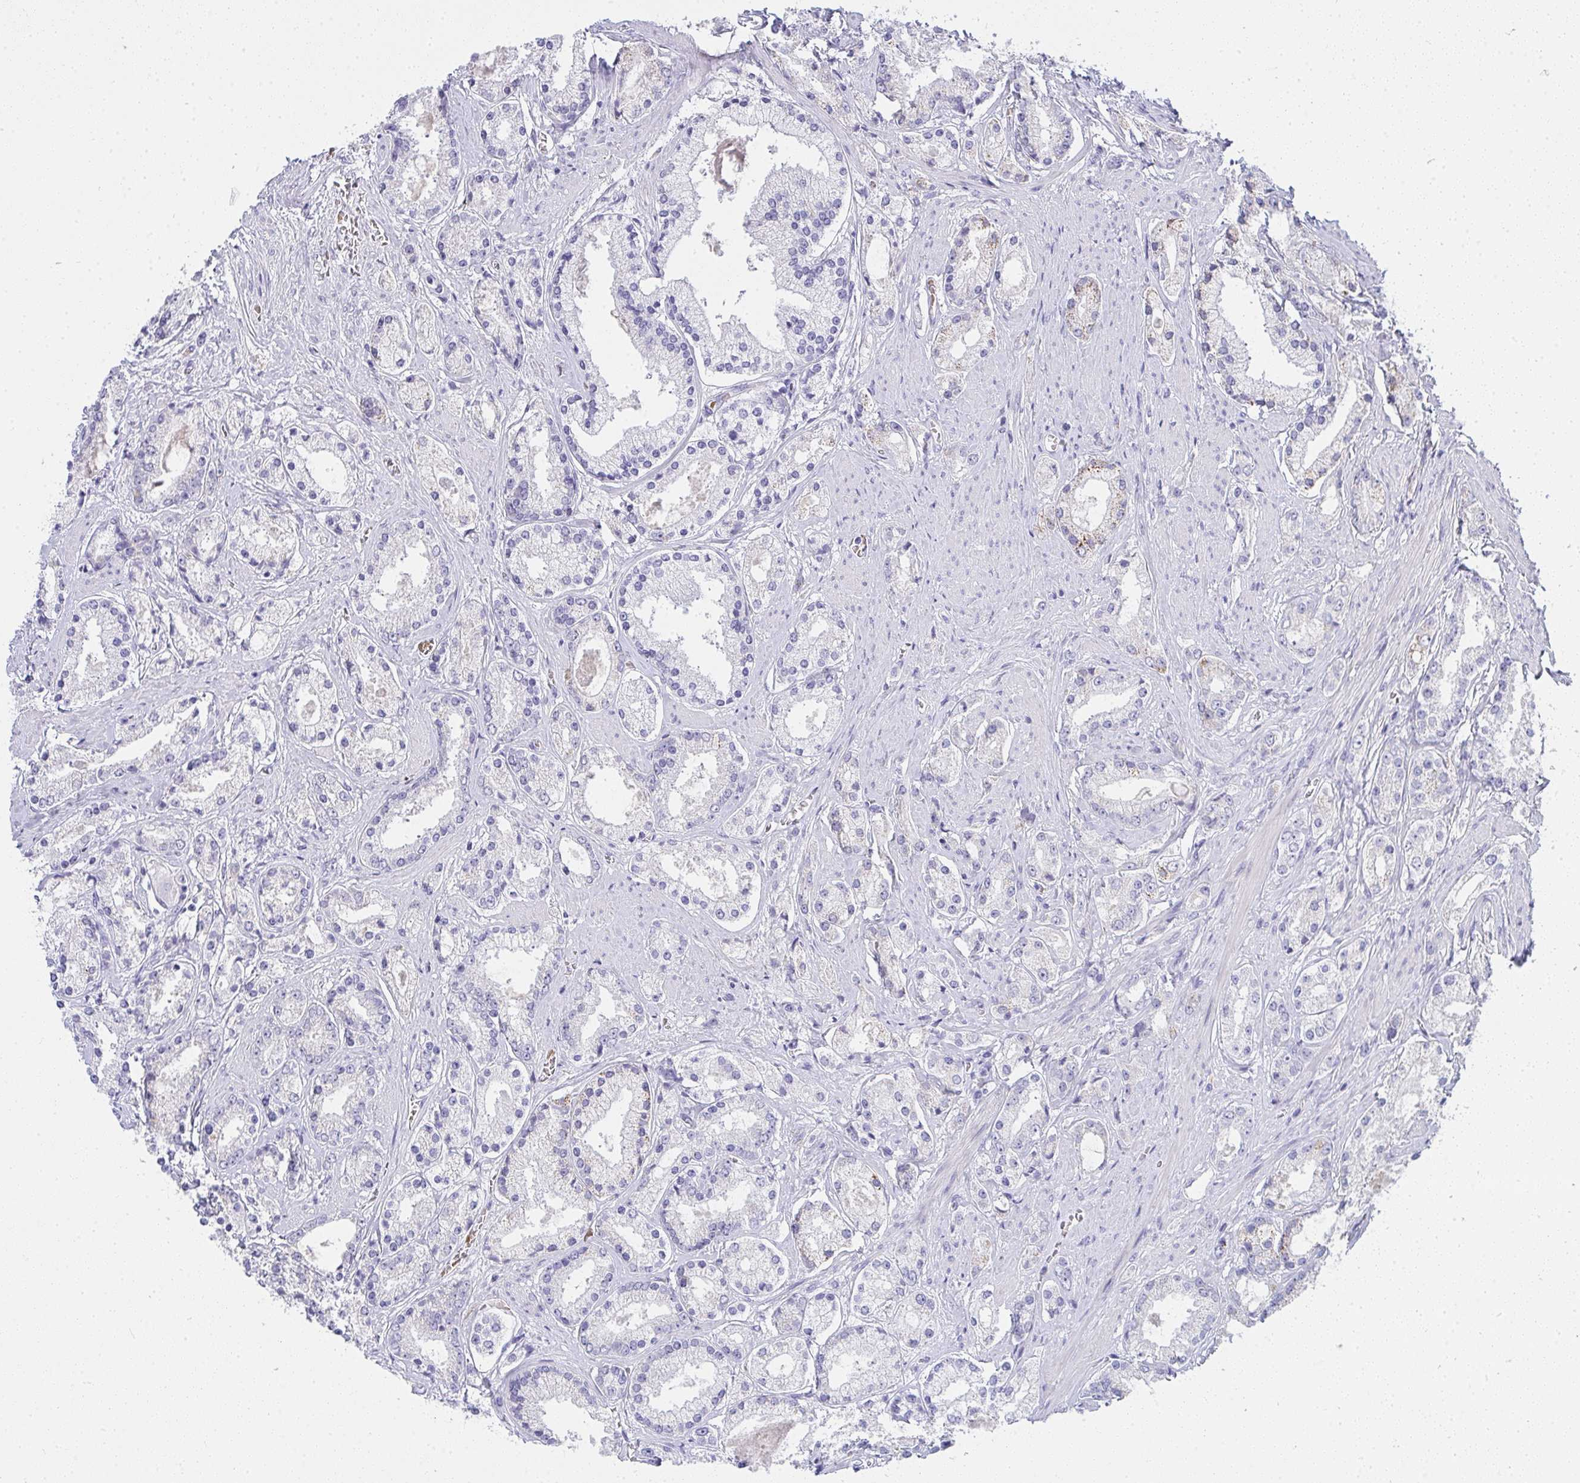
{"staining": {"intensity": "negative", "quantity": "none", "location": "none"}, "tissue": "prostate cancer", "cell_type": "Tumor cells", "image_type": "cancer", "snomed": [{"axis": "morphology", "description": "Adenocarcinoma, High grade"}, {"axis": "topography", "description": "Prostate"}], "caption": "Immunohistochemistry (IHC) micrograph of prostate adenocarcinoma (high-grade) stained for a protein (brown), which exhibits no positivity in tumor cells.", "gene": "ZNF182", "patient": {"sex": "male", "age": 67}}